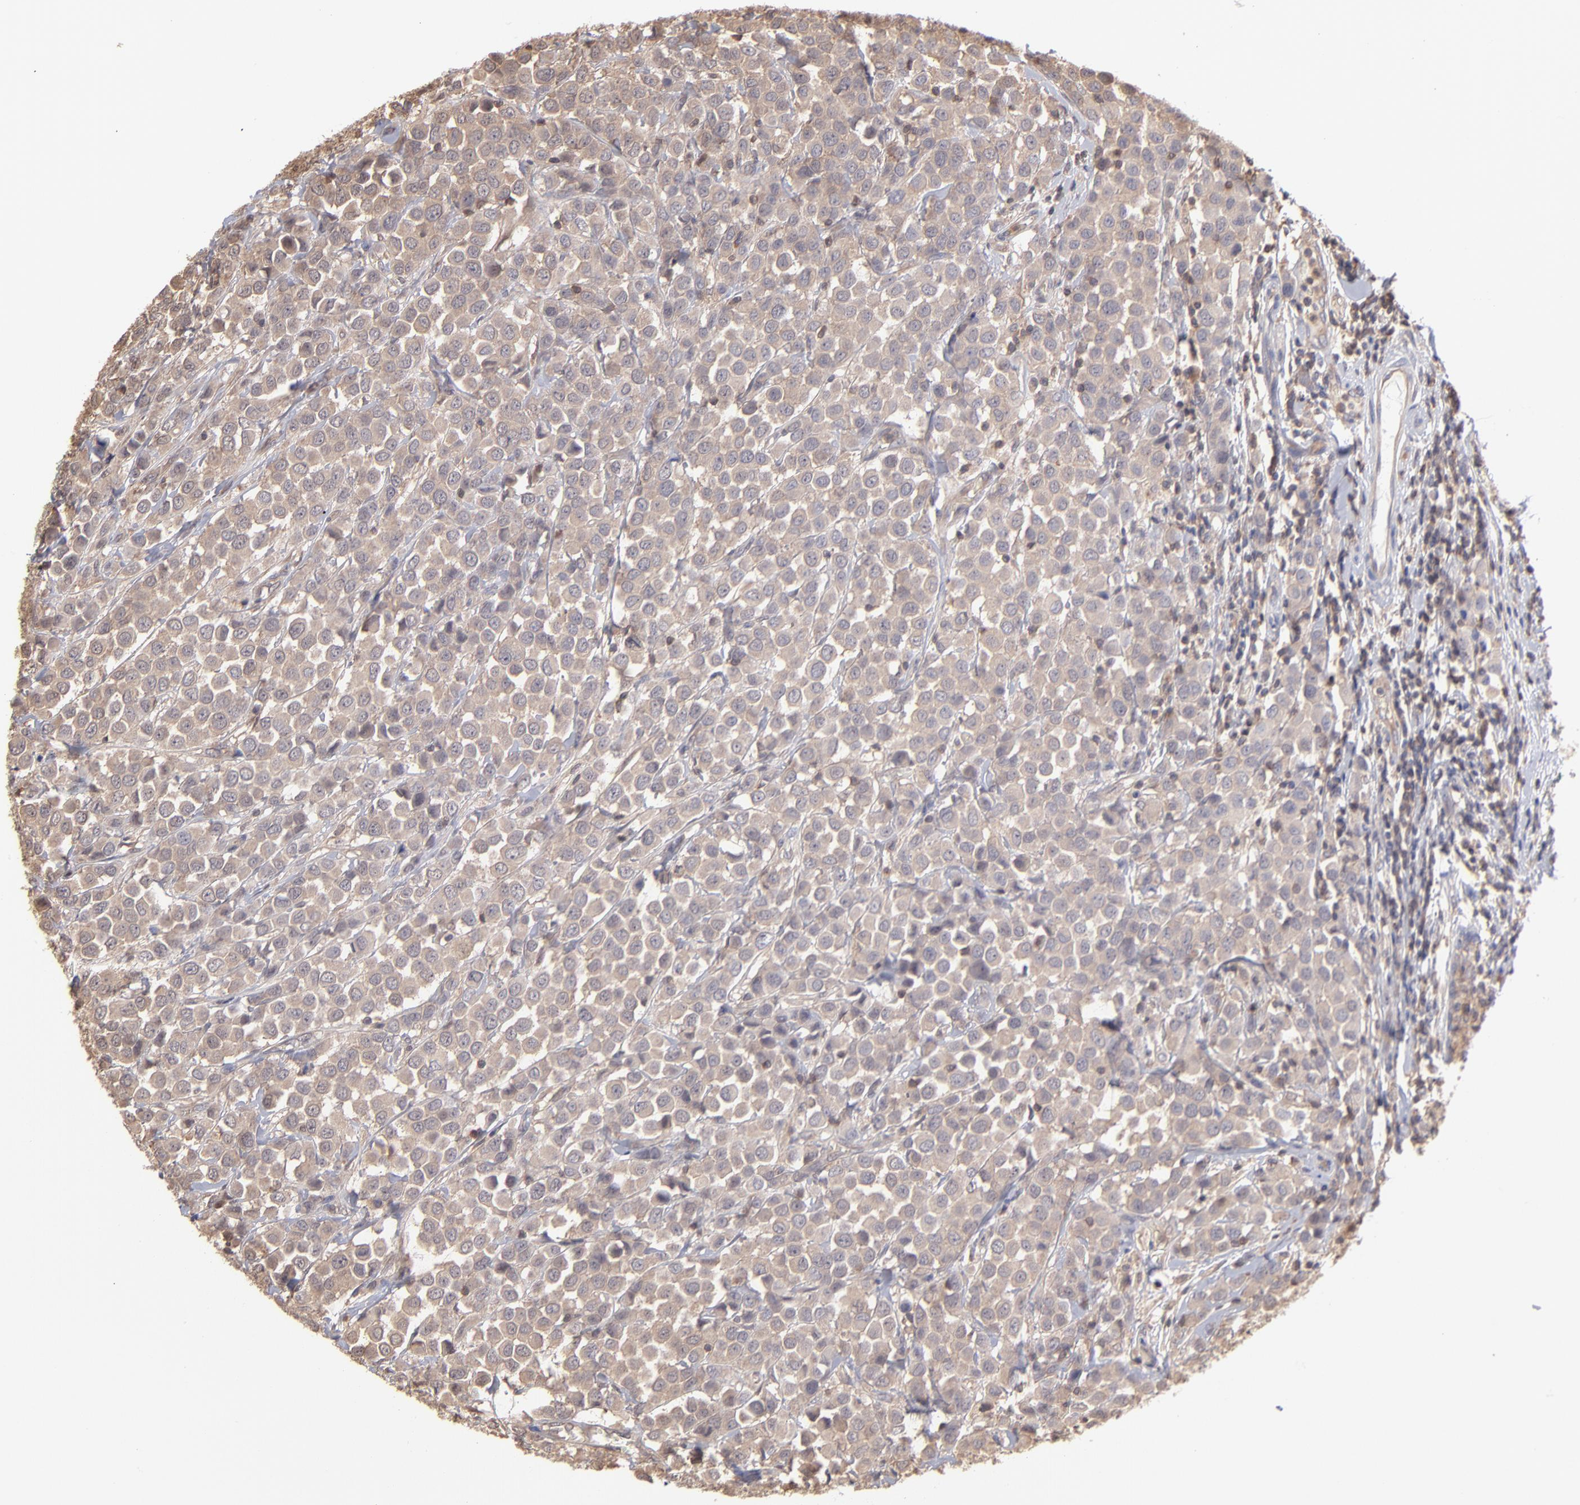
{"staining": {"intensity": "moderate", "quantity": ">75%", "location": "cytoplasmic/membranous"}, "tissue": "breast cancer", "cell_type": "Tumor cells", "image_type": "cancer", "snomed": [{"axis": "morphology", "description": "Duct carcinoma"}, {"axis": "topography", "description": "Breast"}], "caption": "Human breast invasive ductal carcinoma stained for a protein (brown) shows moderate cytoplasmic/membranous positive staining in about >75% of tumor cells.", "gene": "MAP2K2", "patient": {"sex": "female", "age": 61}}